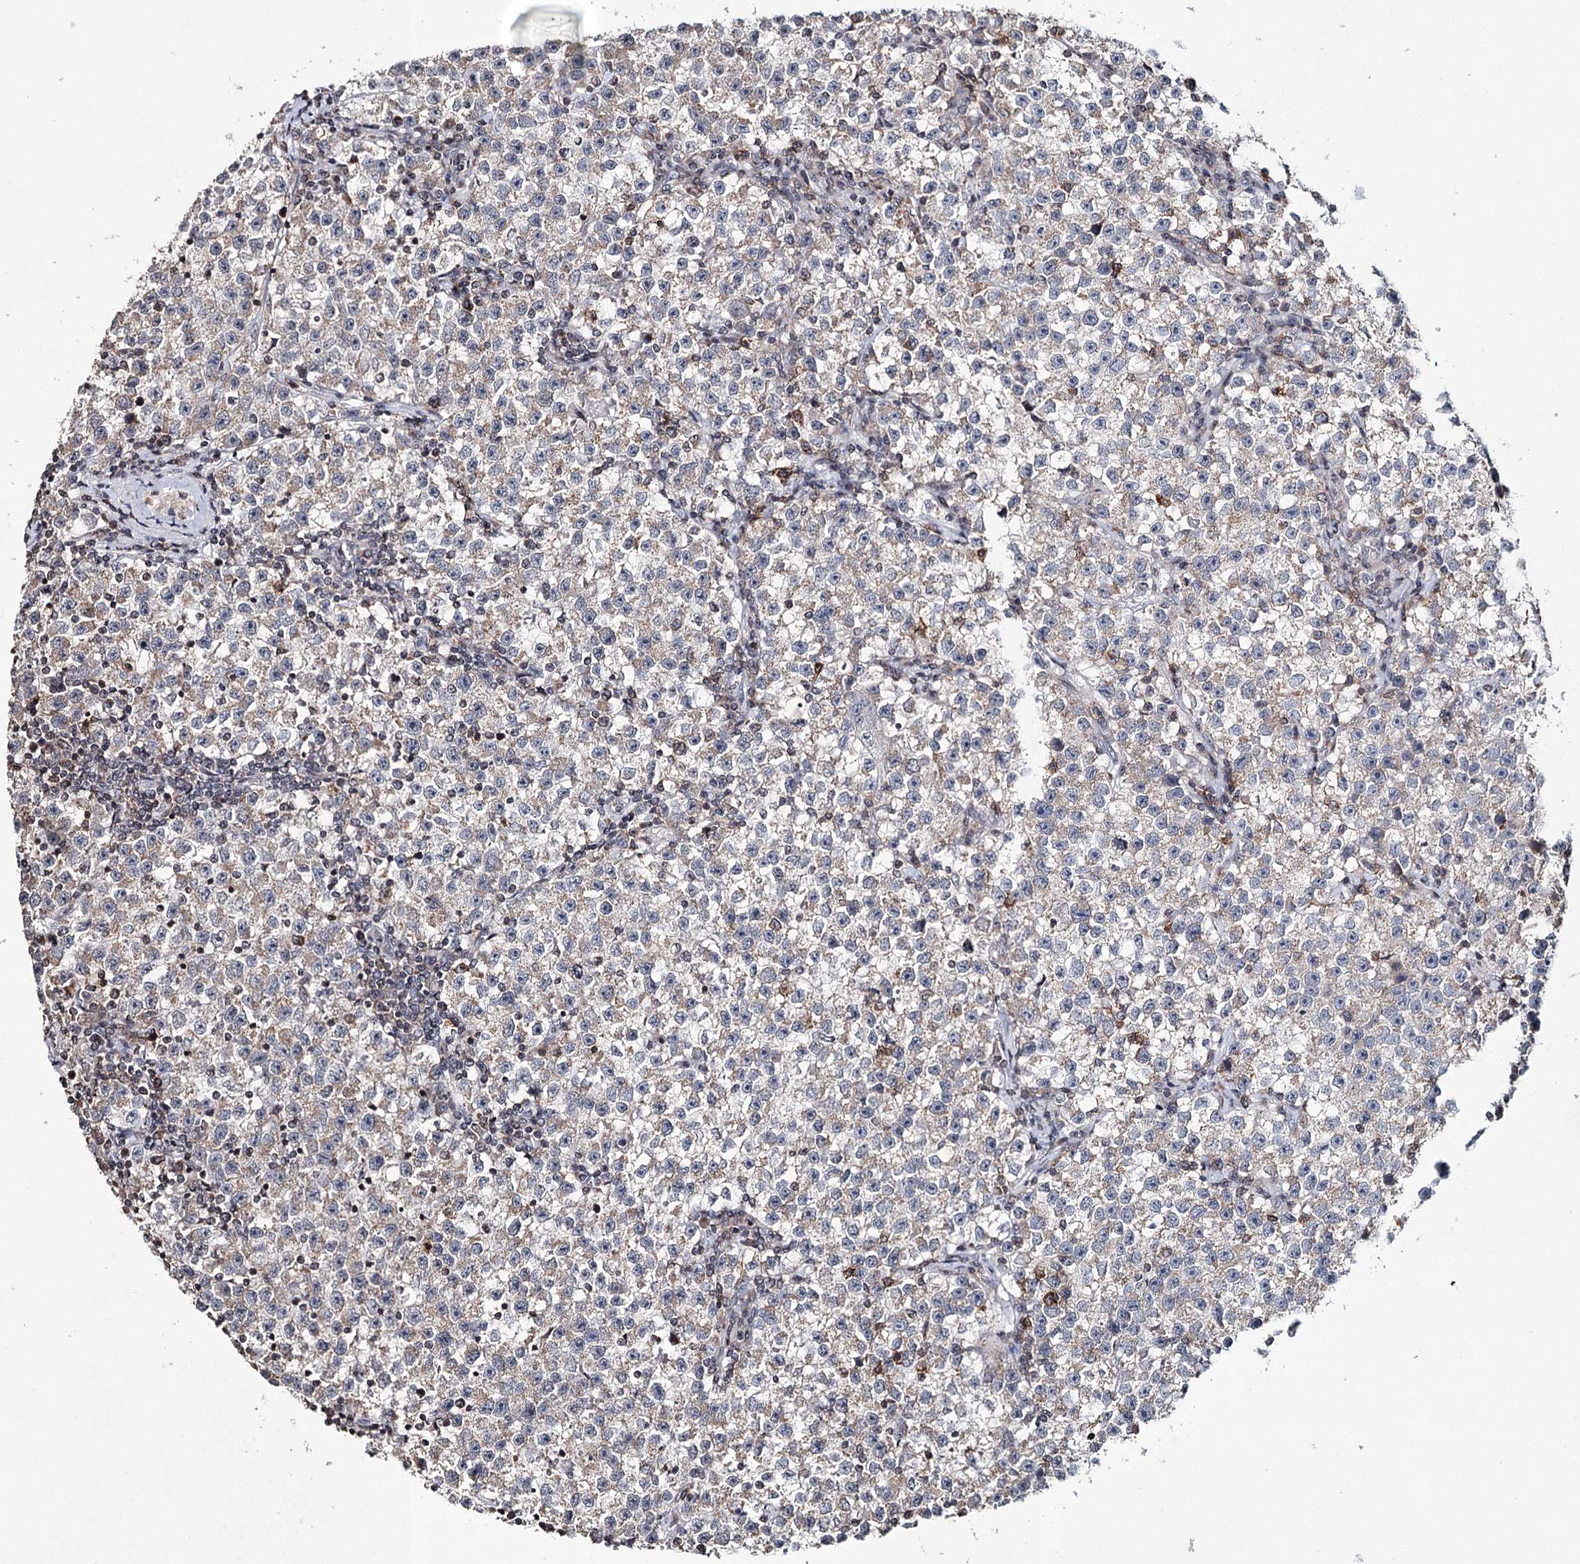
{"staining": {"intensity": "weak", "quantity": "25%-75%", "location": "cytoplasmic/membranous"}, "tissue": "testis cancer", "cell_type": "Tumor cells", "image_type": "cancer", "snomed": [{"axis": "morphology", "description": "Seminoma, NOS"}, {"axis": "topography", "description": "Testis"}], "caption": "Testis cancer stained with a protein marker shows weak staining in tumor cells.", "gene": "ICOS", "patient": {"sex": "male", "age": 22}}